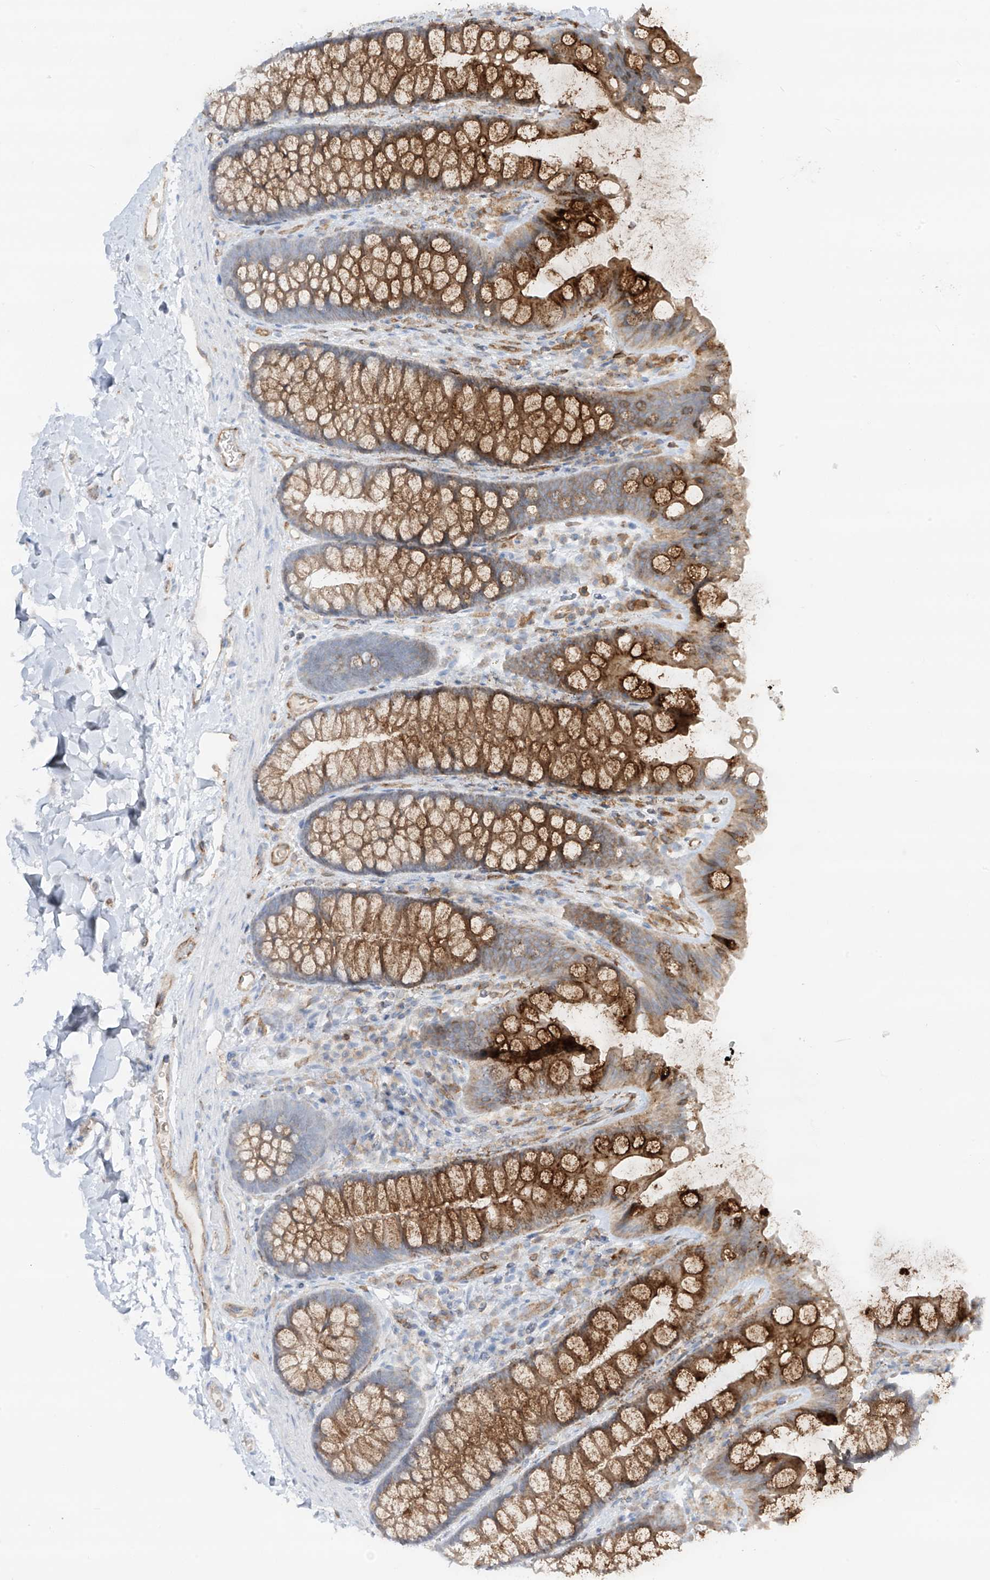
{"staining": {"intensity": "moderate", "quantity": ">75%", "location": "cytoplasmic/membranous"}, "tissue": "colon", "cell_type": "Endothelial cells", "image_type": "normal", "snomed": [{"axis": "morphology", "description": "Normal tissue, NOS"}, {"axis": "topography", "description": "Colon"}], "caption": "DAB (3,3'-diaminobenzidine) immunohistochemical staining of benign human colon displays moderate cytoplasmic/membranous protein staining in about >75% of endothelial cells.", "gene": "HLA", "patient": {"sex": "female", "age": 62}}